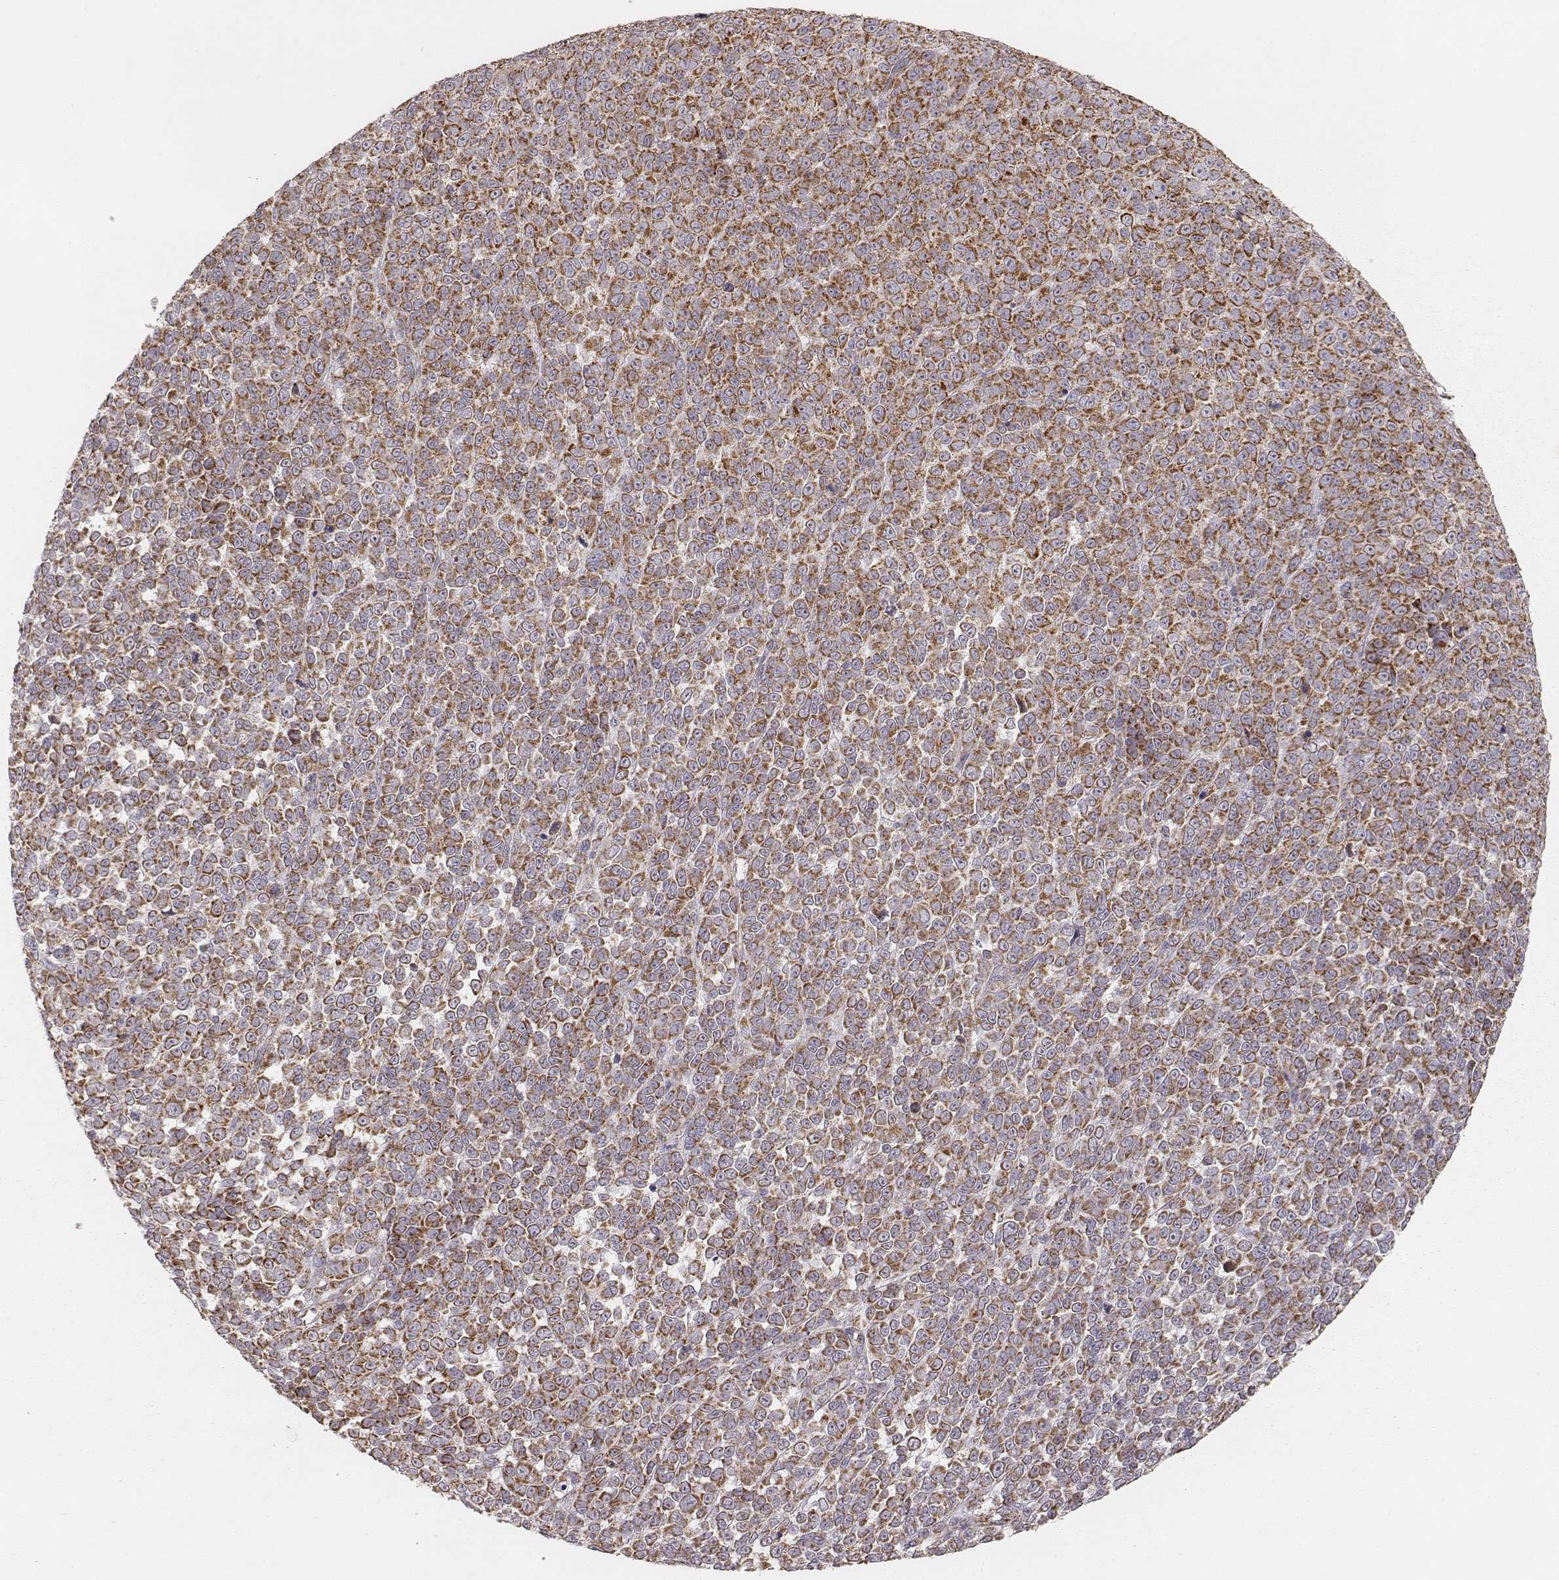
{"staining": {"intensity": "moderate", "quantity": ">75%", "location": "cytoplasmic/membranous"}, "tissue": "melanoma", "cell_type": "Tumor cells", "image_type": "cancer", "snomed": [{"axis": "morphology", "description": "Malignant melanoma, NOS"}, {"axis": "topography", "description": "Skin"}], "caption": "An image showing moderate cytoplasmic/membranous staining in approximately >75% of tumor cells in malignant melanoma, as visualized by brown immunohistochemical staining.", "gene": "CS", "patient": {"sex": "female", "age": 95}}